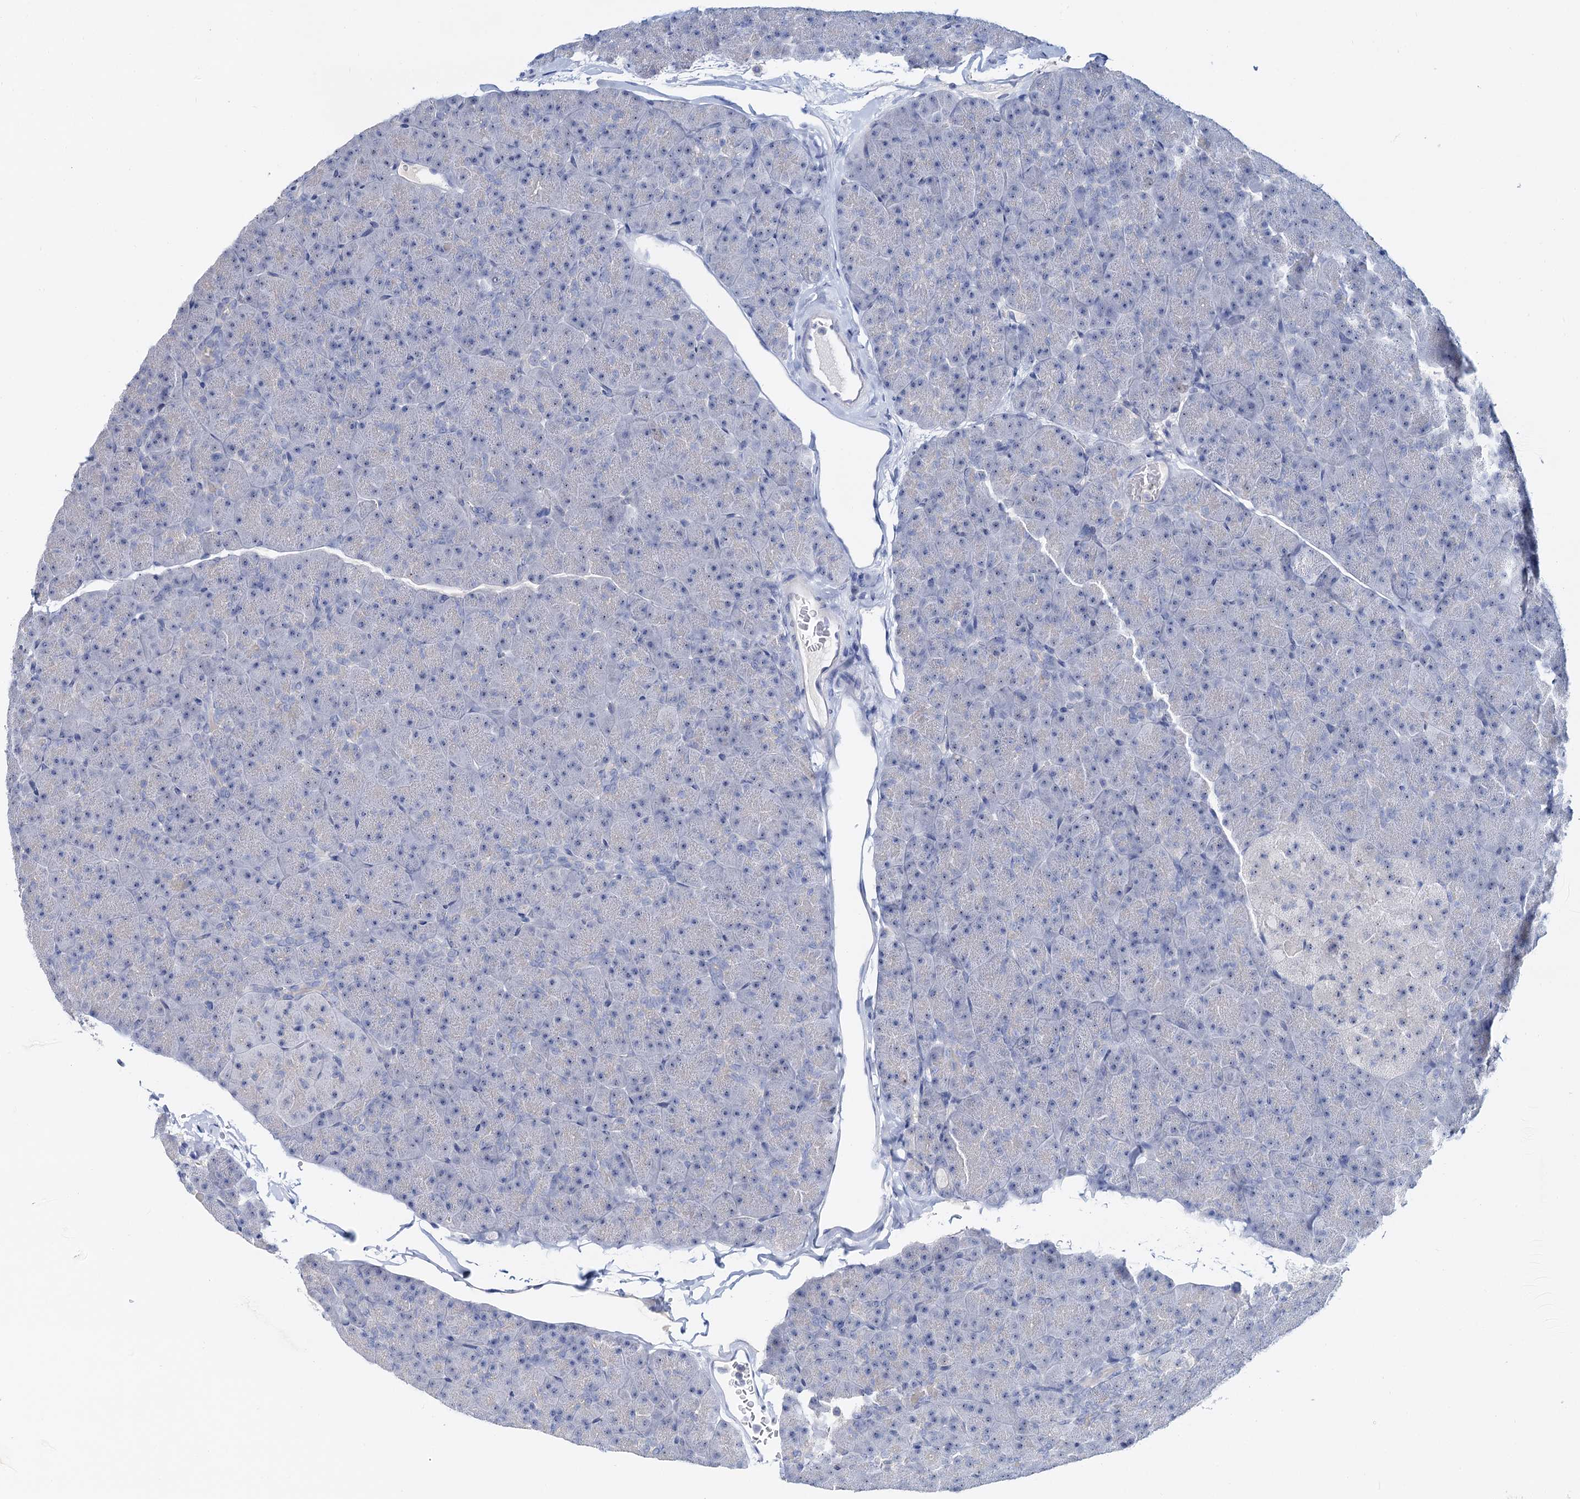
{"staining": {"intensity": "moderate", "quantity": "25%-75%", "location": "nuclear"}, "tissue": "pancreas", "cell_type": "Exocrine glandular cells", "image_type": "normal", "snomed": [{"axis": "morphology", "description": "Normal tissue, NOS"}, {"axis": "topography", "description": "Pancreas"}], "caption": "A brown stain labels moderate nuclear staining of a protein in exocrine glandular cells of benign human pancreas.", "gene": "NOP2", "patient": {"sex": "male", "age": 36}}